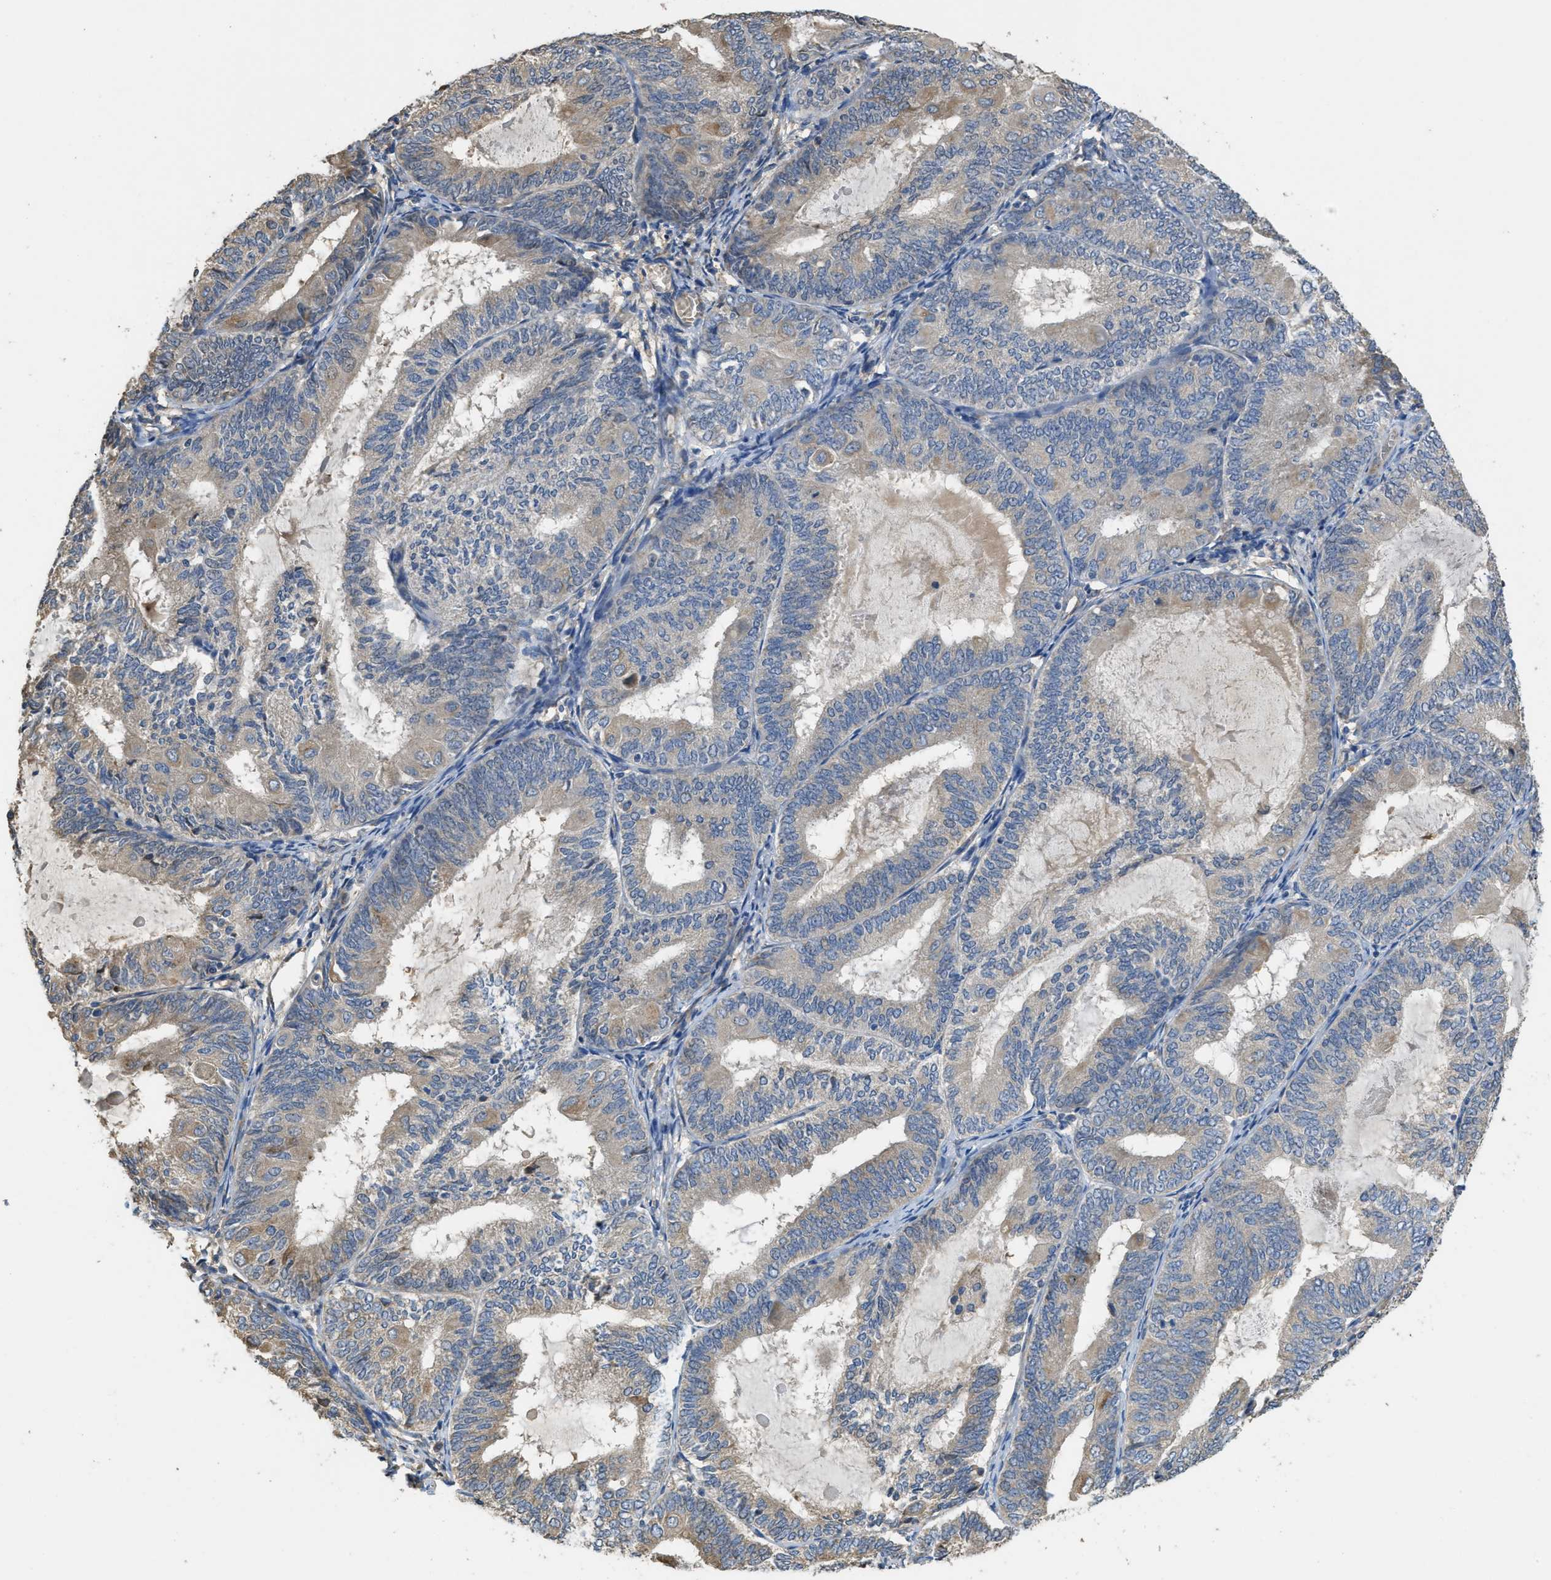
{"staining": {"intensity": "weak", "quantity": "<25%", "location": "cytoplasmic/membranous"}, "tissue": "endometrial cancer", "cell_type": "Tumor cells", "image_type": "cancer", "snomed": [{"axis": "morphology", "description": "Adenocarcinoma, NOS"}, {"axis": "topography", "description": "Endometrium"}], "caption": "Immunohistochemical staining of endometrial cancer displays no significant staining in tumor cells. (DAB (3,3'-diaminobenzidine) immunohistochemistry, high magnification).", "gene": "RIPK2", "patient": {"sex": "female", "age": 81}}